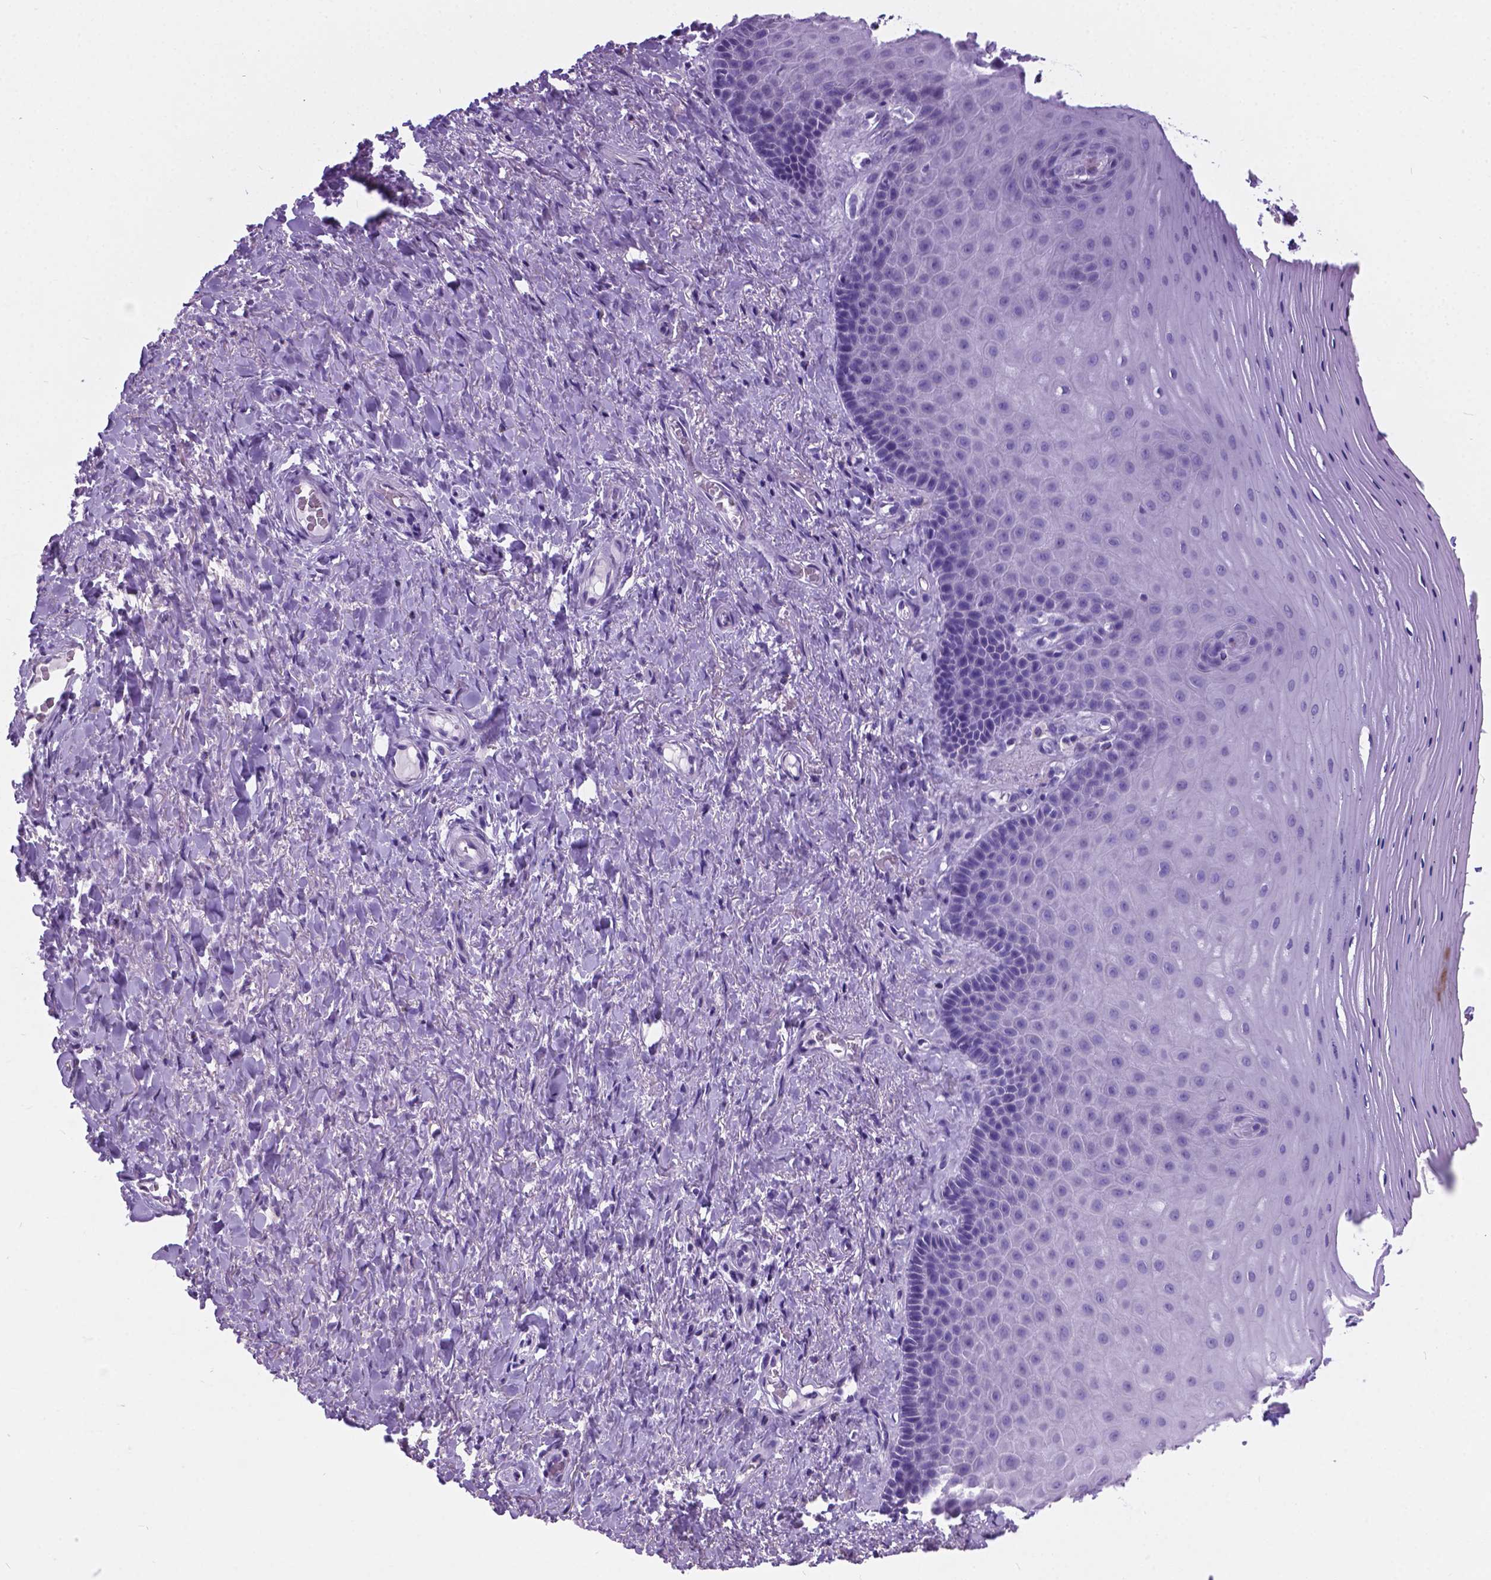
{"staining": {"intensity": "negative", "quantity": "none", "location": "none"}, "tissue": "vagina", "cell_type": "Squamous epithelial cells", "image_type": "normal", "snomed": [{"axis": "morphology", "description": "Normal tissue, NOS"}, {"axis": "topography", "description": "Vagina"}], "caption": "DAB (3,3'-diaminobenzidine) immunohistochemical staining of benign vagina reveals no significant expression in squamous epithelial cells.", "gene": "ARMS2", "patient": {"sex": "female", "age": 83}}